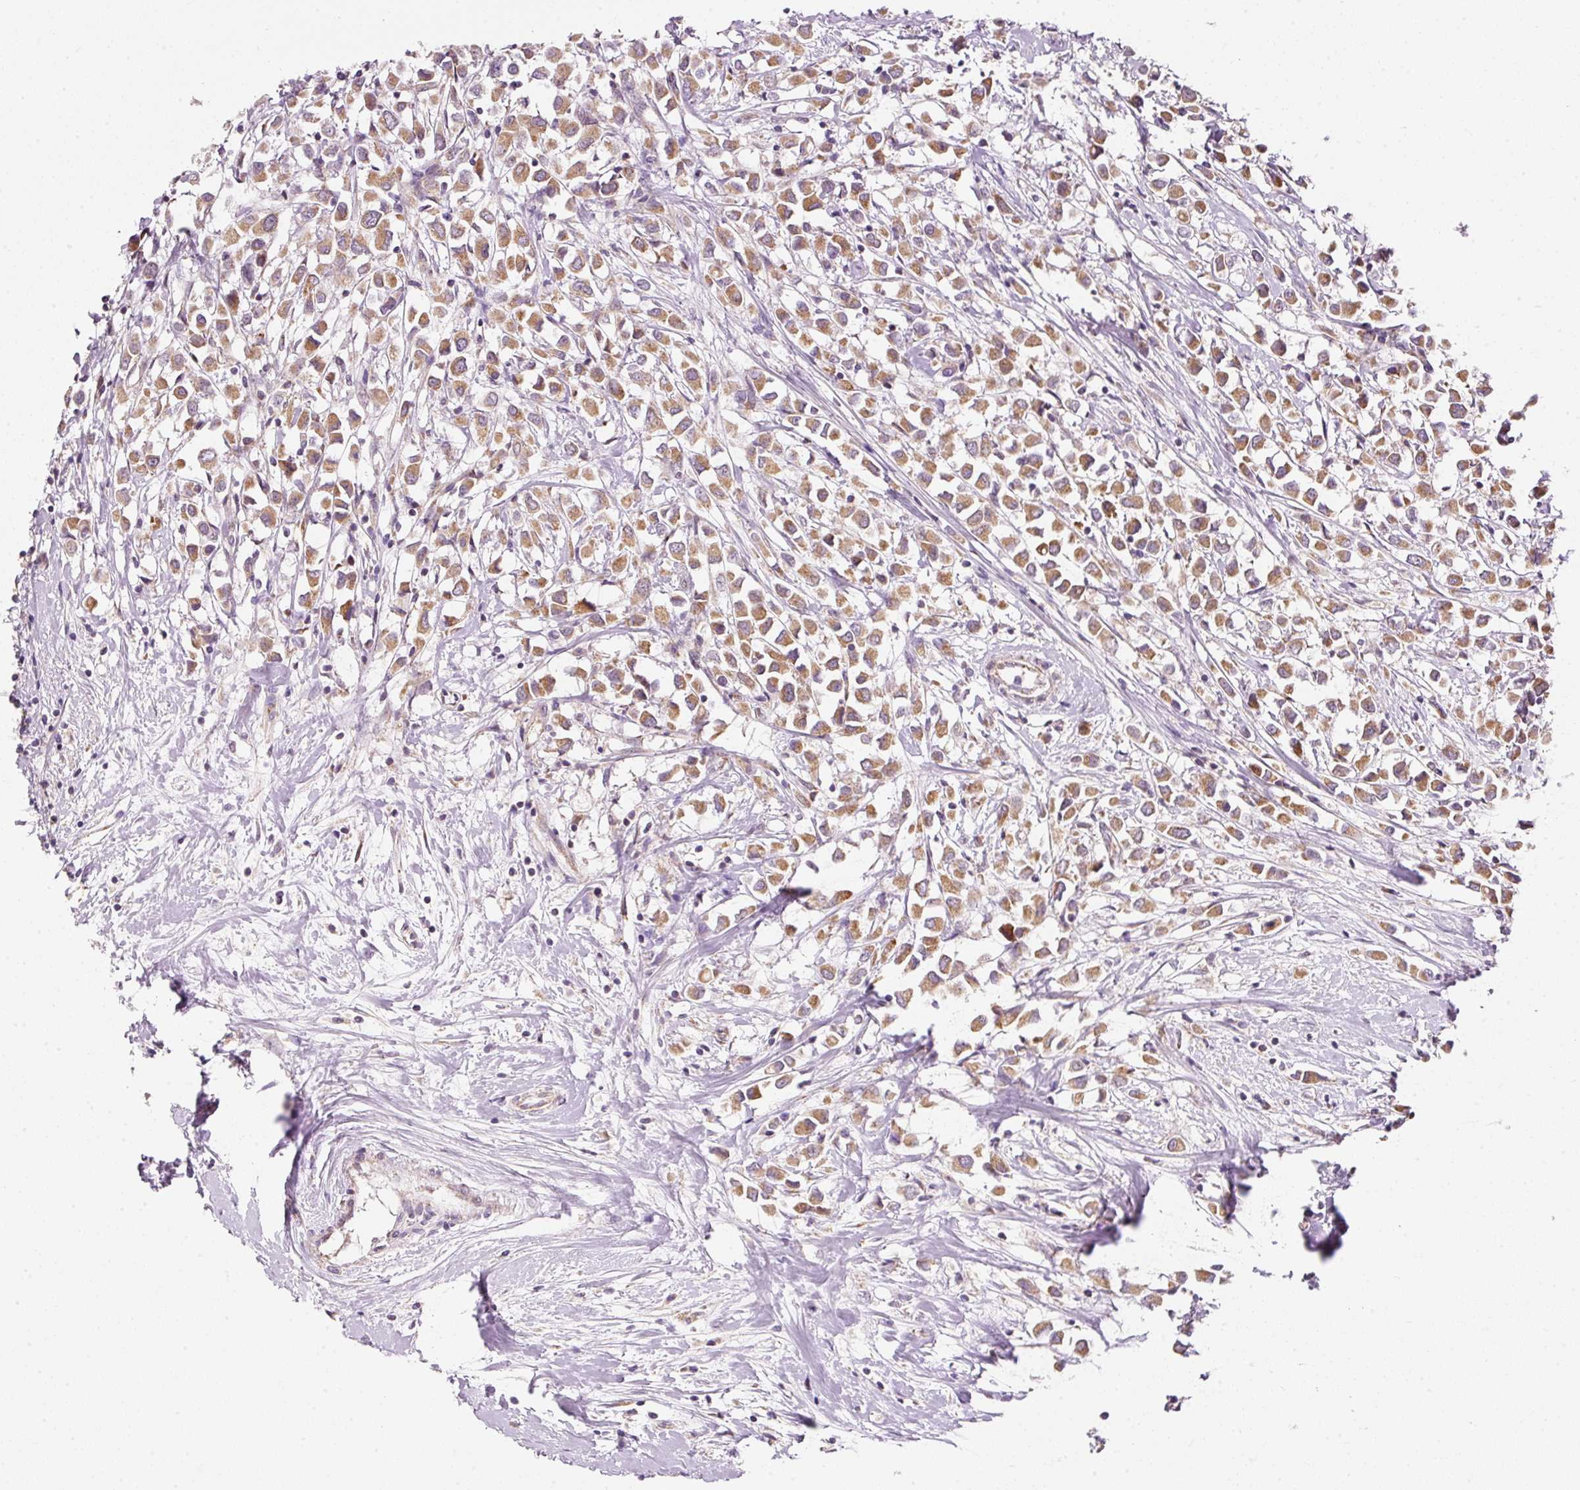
{"staining": {"intensity": "moderate", "quantity": ">75%", "location": "cytoplasmic/membranous"}, "tissue": "breast cancer", "cell_type": "Tumor cells", "image_type": "cancer", "snomed": [{"axis": "morphology", "description": "Duct carcinoma"}, {"axis": "topography", "description": "Breast"}], "caption": "Breast cancer stained with a protein marker demonstrates moderate staining in tumor cells.", "gene": "FAM78B", "patient": {"sex": "female", "age": 61}}